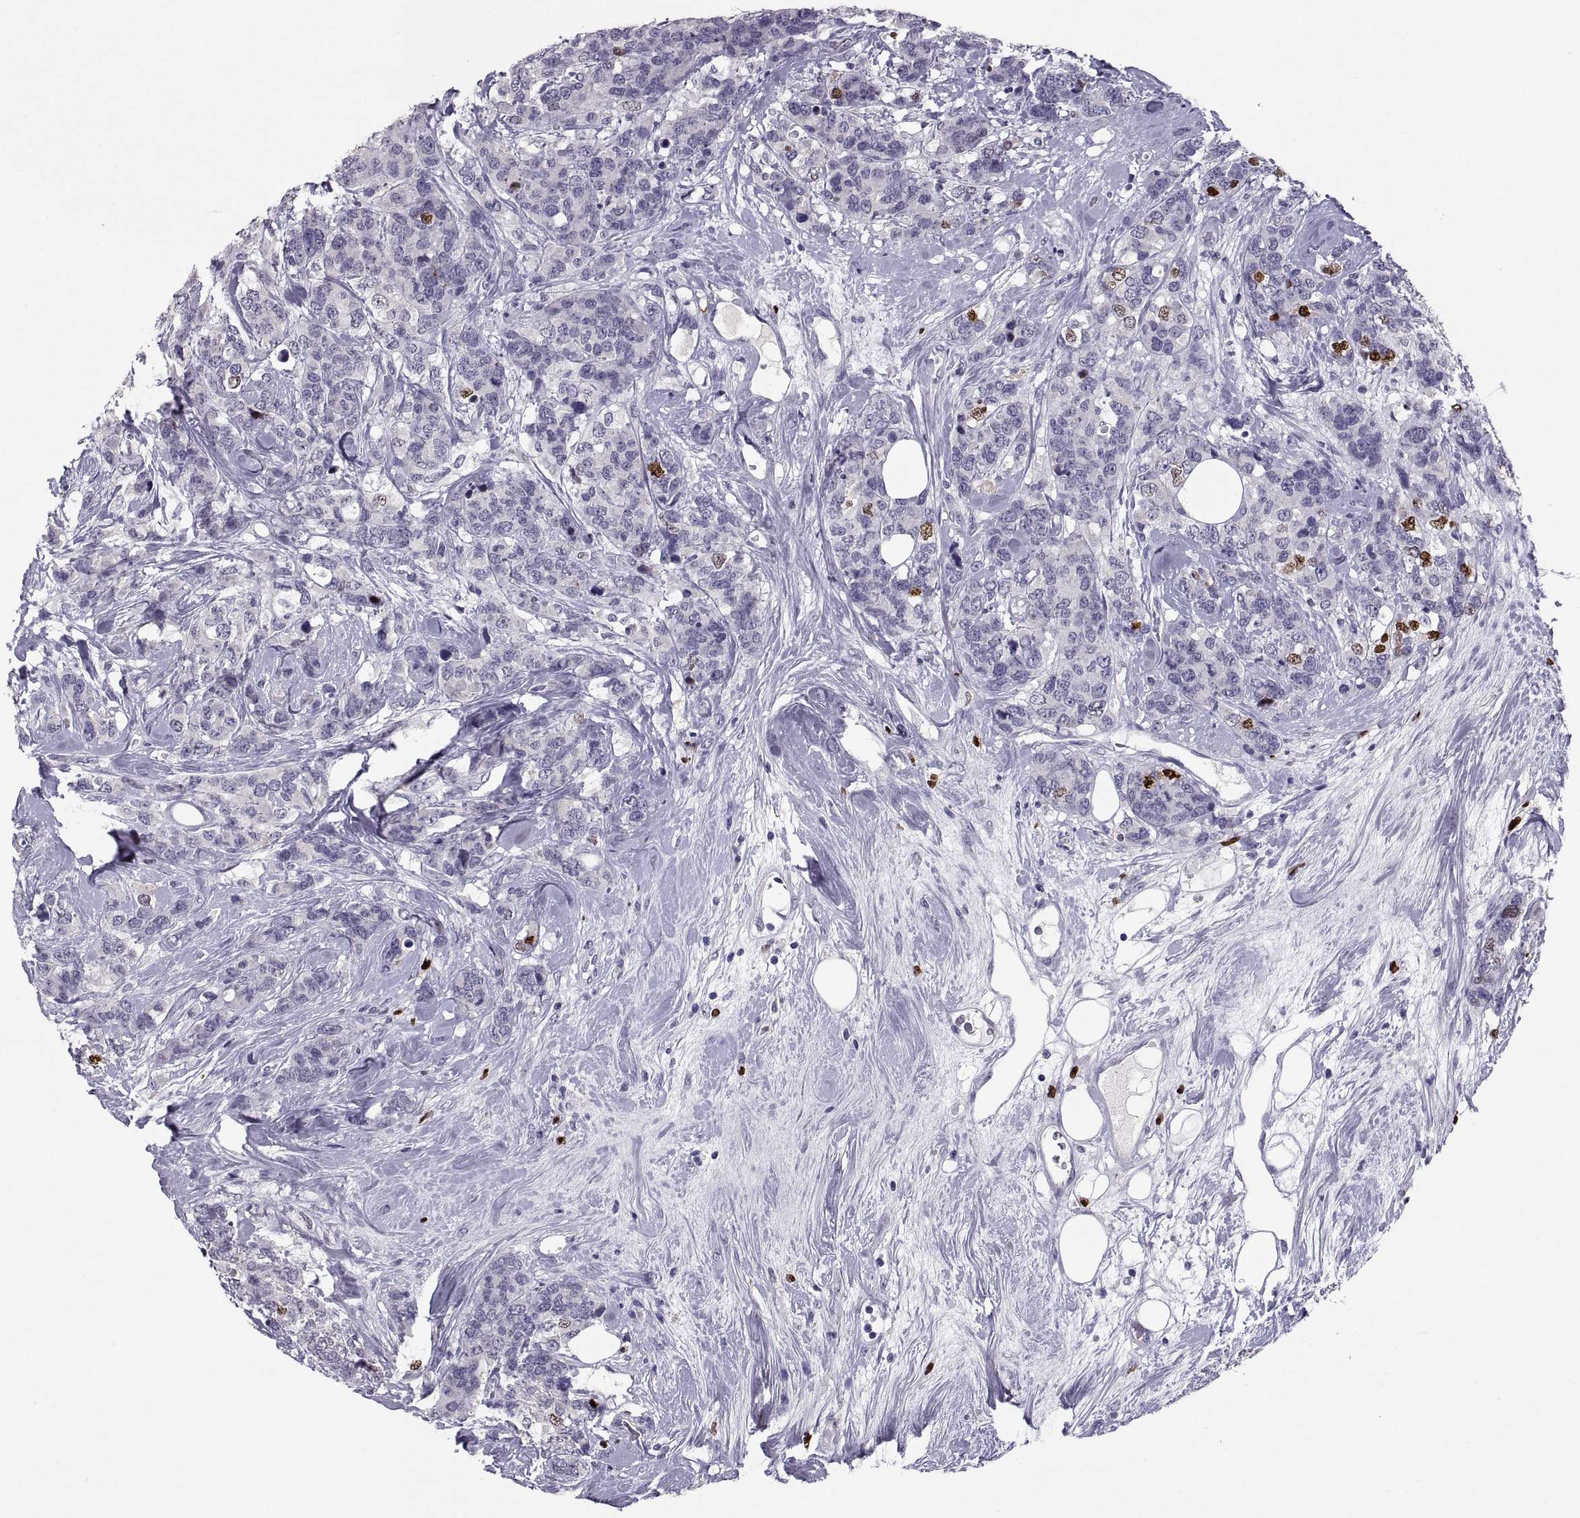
{"staining": {"intensity": "strong", "quantity": "<25%", "location": "nuclear"}, "tissue": "breast cancer", "cell_type": "Tumor cells", "image_type": "cancer", "snomed": [{"axis": "morphology", "description": "Lobular carcinoma"}, {"axis": "topography", "description": "Breast"}], "caption": "Brown immunohistochemical staining in human breast cancer (lobular carcinoma) reveals strong nuclear staining in approximately <25% of tumor cells.", "gene": "SOX21", "patient": {"sex": "female", "age": 59}}